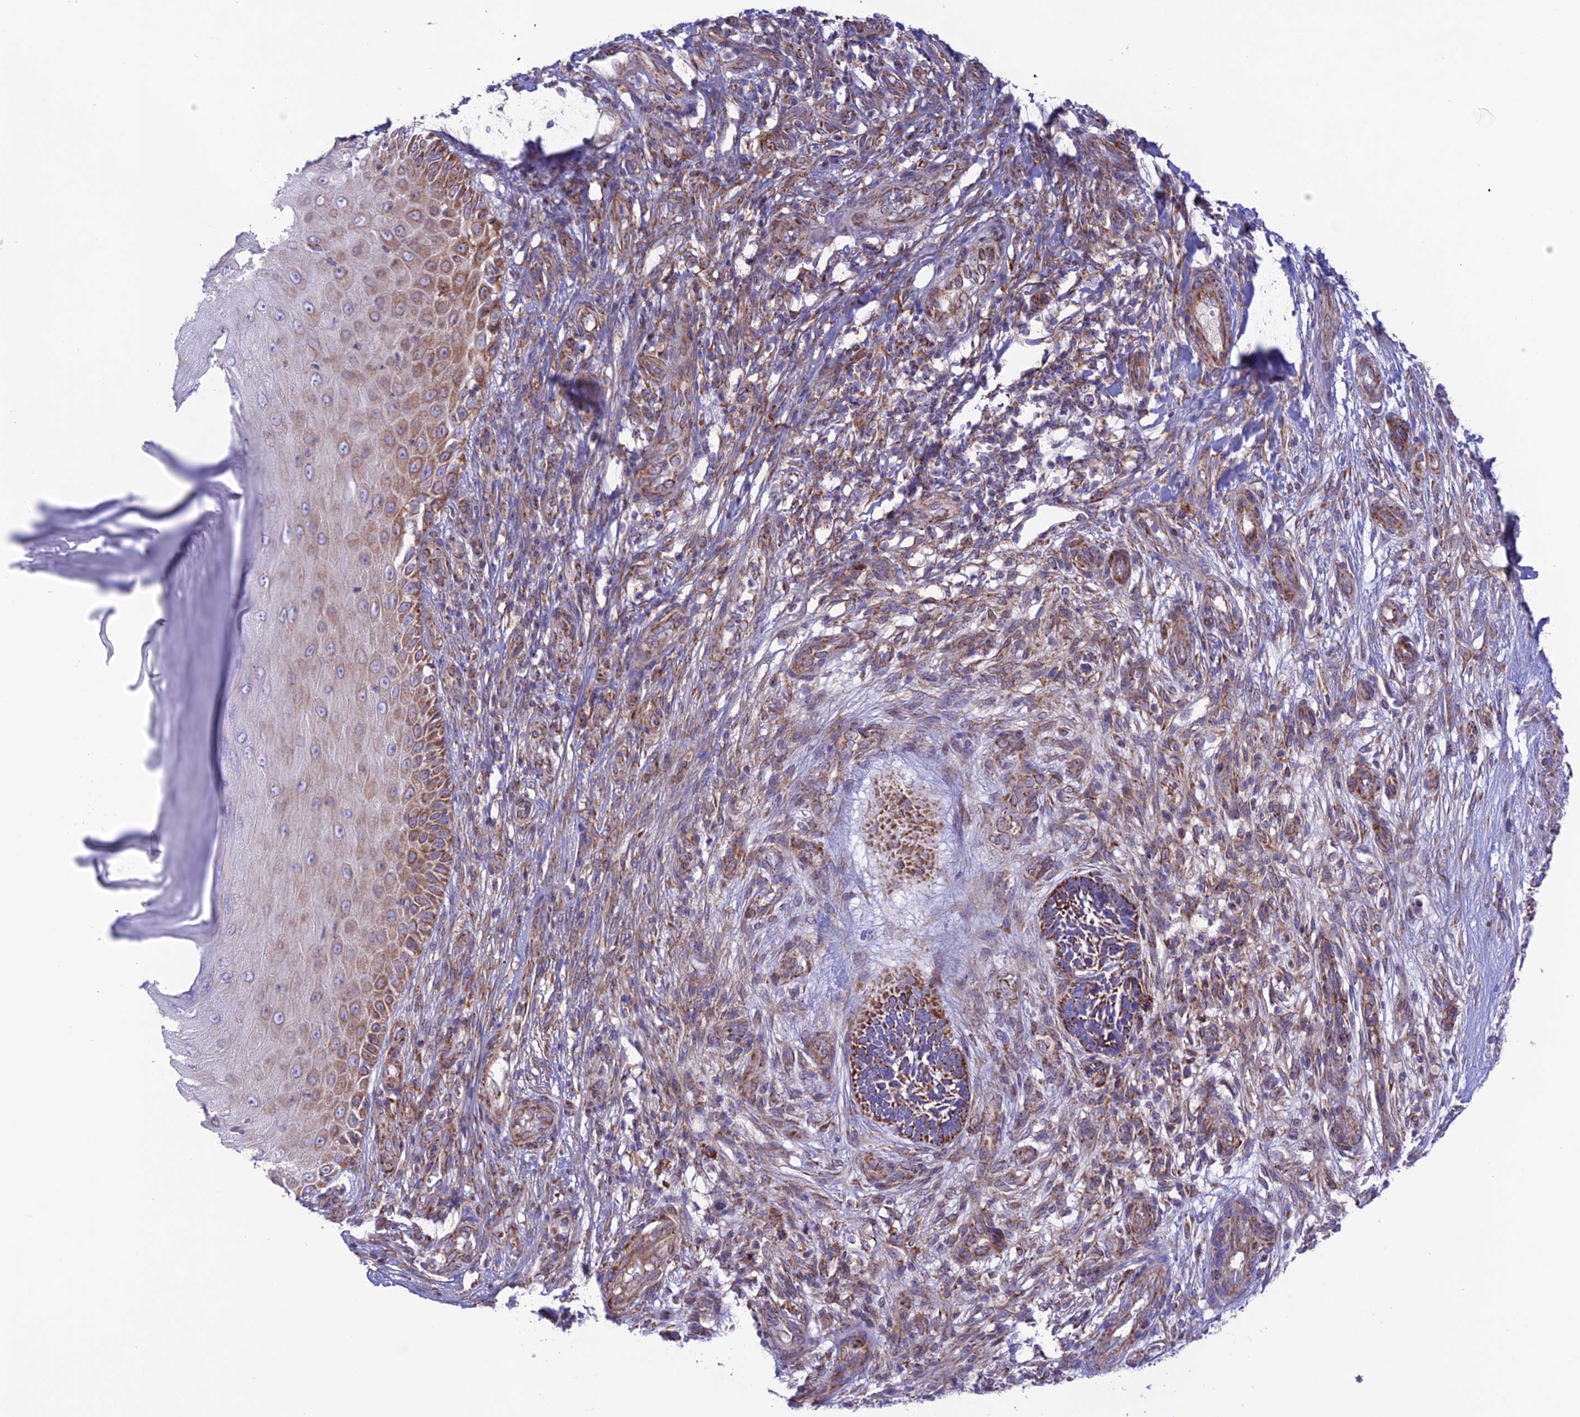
{"staining": {"intensity": "moderate", "quantity": "25%-75%", "location": "cytoplasmic/membranous"}, "tissue": "skin cancer", "cell_type": "Tumor cells", "image_type": "cancer", "snomed": [{"axis": "morphology", "description": "Basal cell carcinoma"}, {"axis": "topography", "description": "Skin"}], "caption": "Skin cancer (basal cell carcinoma) stained with DAB immunohistochemistry (IHC) reveals medium levels of moderate cytoplasmic/membranous expression in approximately 25%-75% of tumor cells.", "gene": "UAP1L1", "patient": {"sex": "male", "age": 88}}